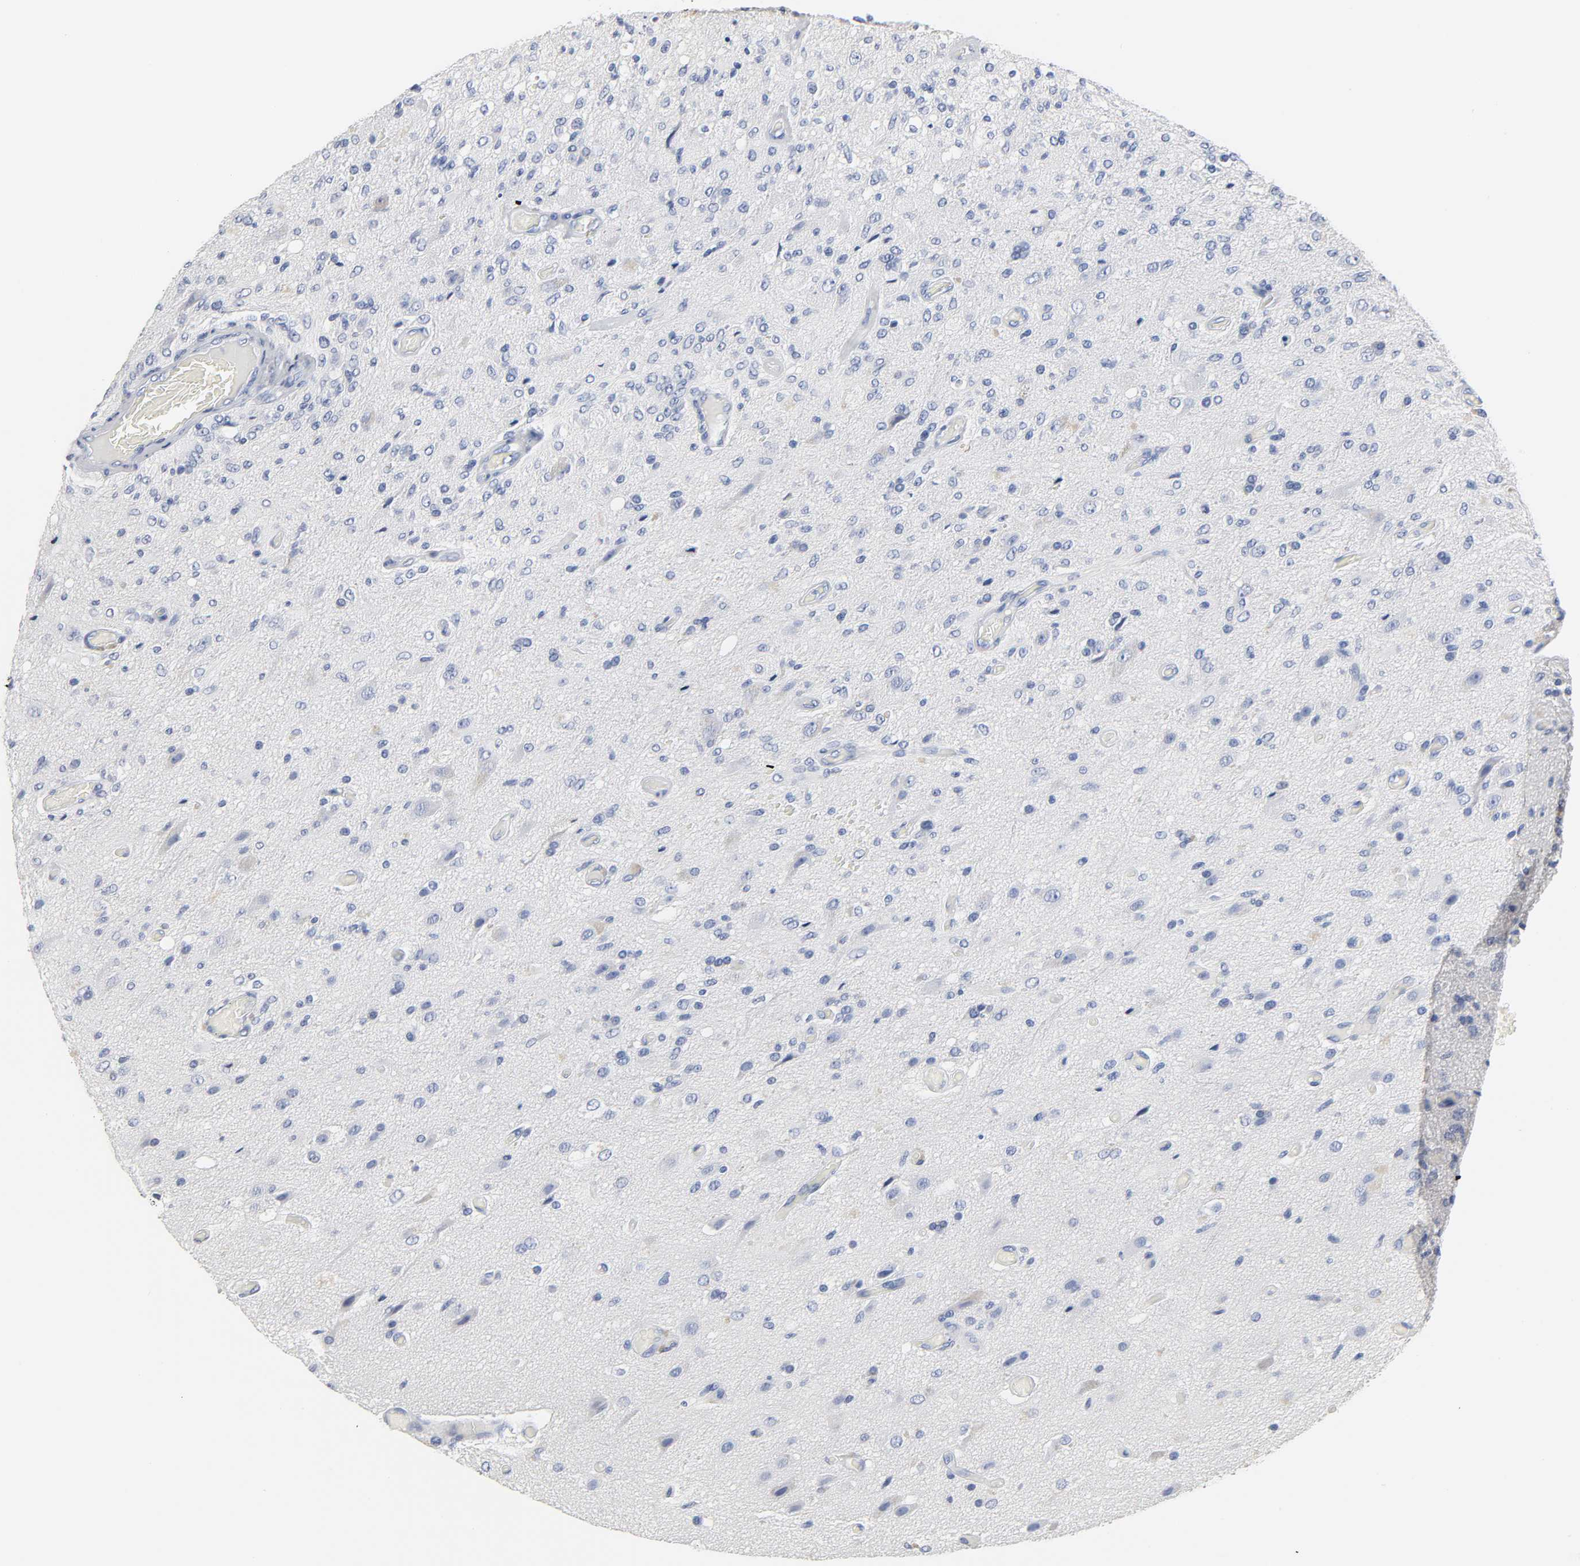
{"staining": {"intensity": "negative", "quantity": "none", "location": "none"}, "tissue": "glioma", "cell_type": "Tumor cells", "image_type": "cancer", "snomed": [{"axis": "morphology", "description": "Normal tissue, NOS"}, {"axis": "morphology", "description": "Glioma, malignant, High grade"}, {"axis": "topography", "description": "Cerebral cortex"}], "caption": "Tumor cells are negative for brown protein staining in malignant glioma (high-grade). (DAB immunohistochemistry (IHC) visualized using brightfield microscopy, high magnification).", "gene": "ACP3", "patient": {"sex": "male", "age": 77}}